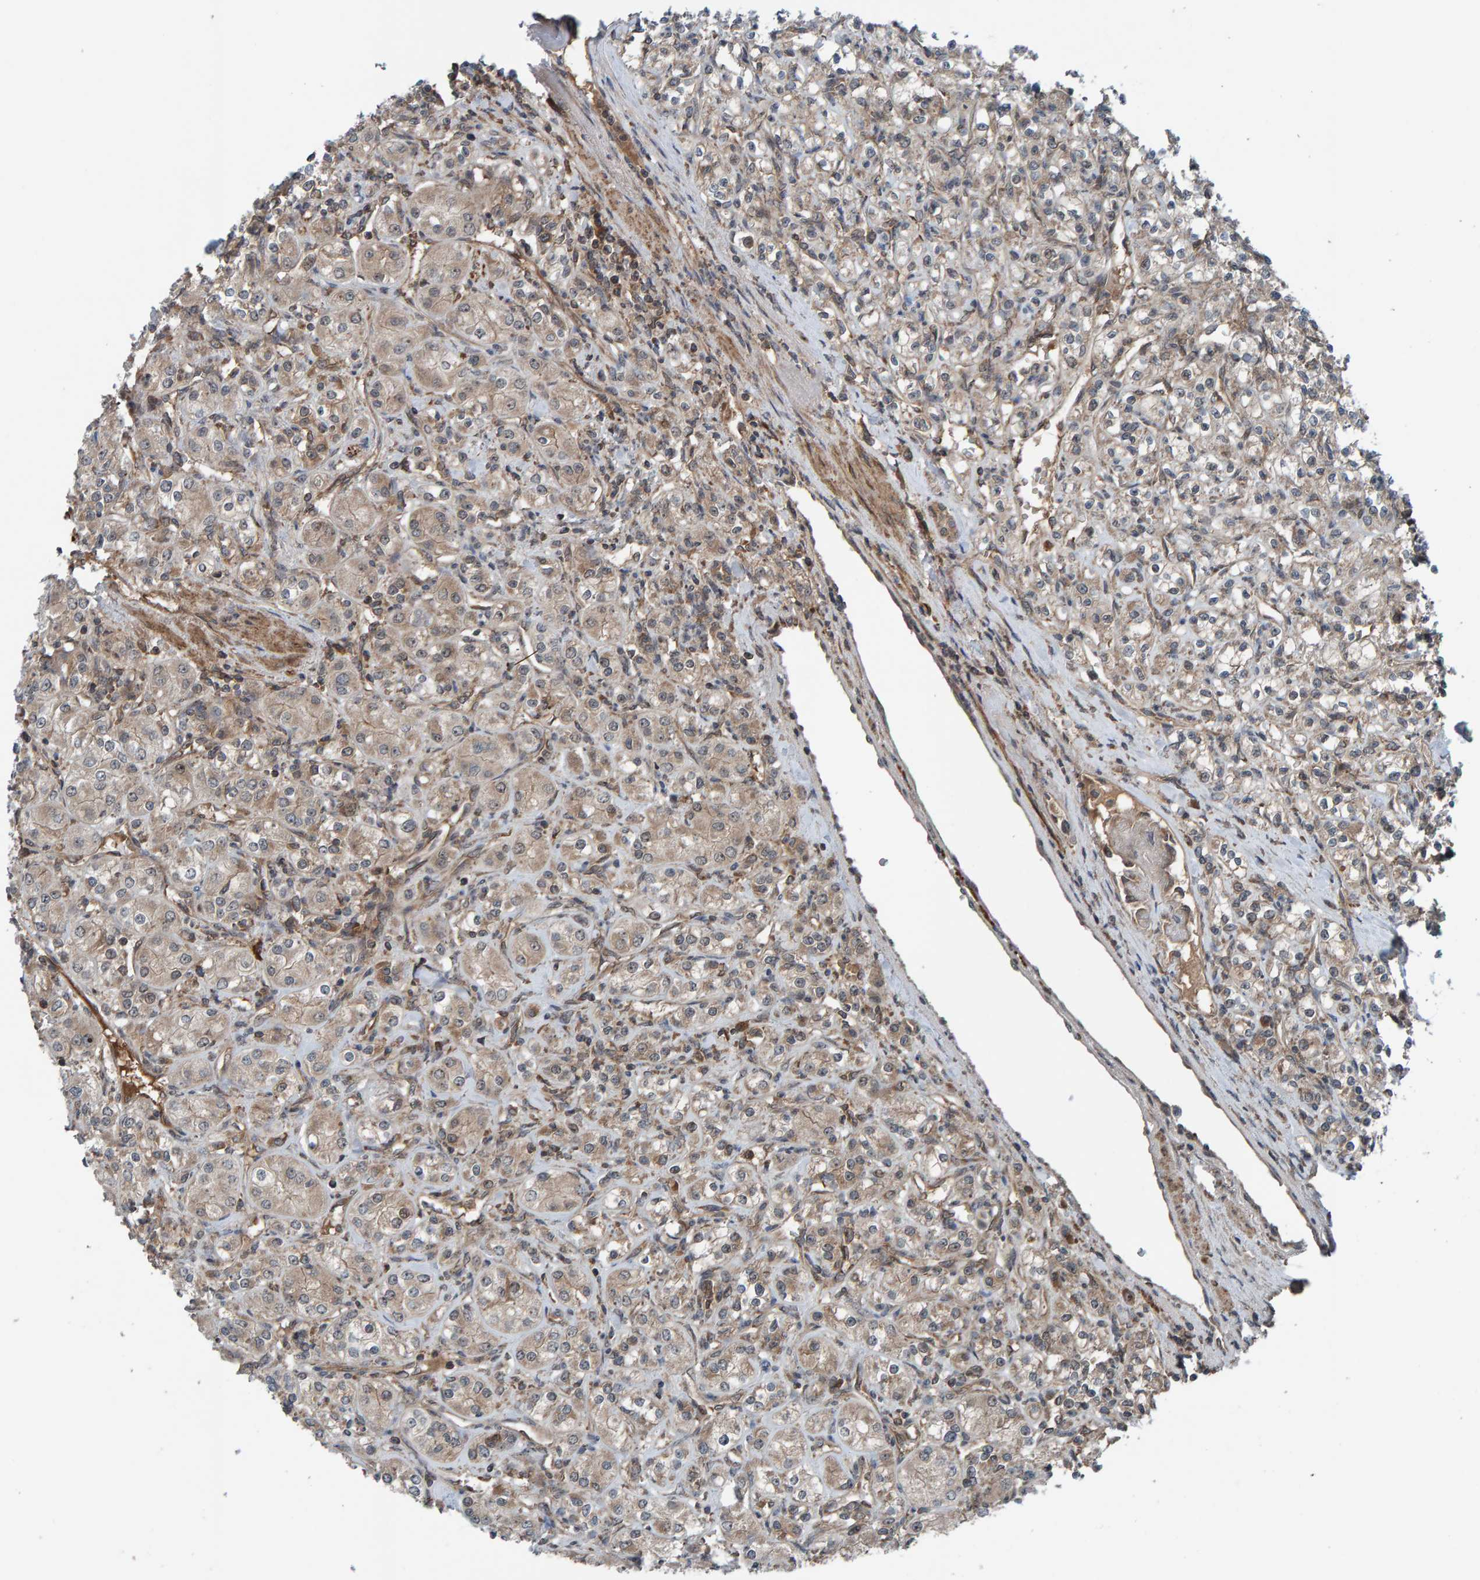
{"staining": {"intensity": "weak", "quantity": ">75%", "location": "cytoplasmic/membranous"}, "tissue": "renal cancer", "cell_type": "Tumor cells", "image_type": "cancer", "snomed": [{"axis": "morphology", "description": "Adenocarcinoma, NOS"}, {"axis": "topography", "description": "Kidney"}], "caption": "The photomicrograph displays a brown stain indicating the presence of a protein in the cytoplasmic/membranous of tumor cells in renal adenocarcinoma. The protein is shown in brown color, while the nuclei are stained blue.", "gene": "CUEDC1", "patient": {"sex": "male", "age": 77}}